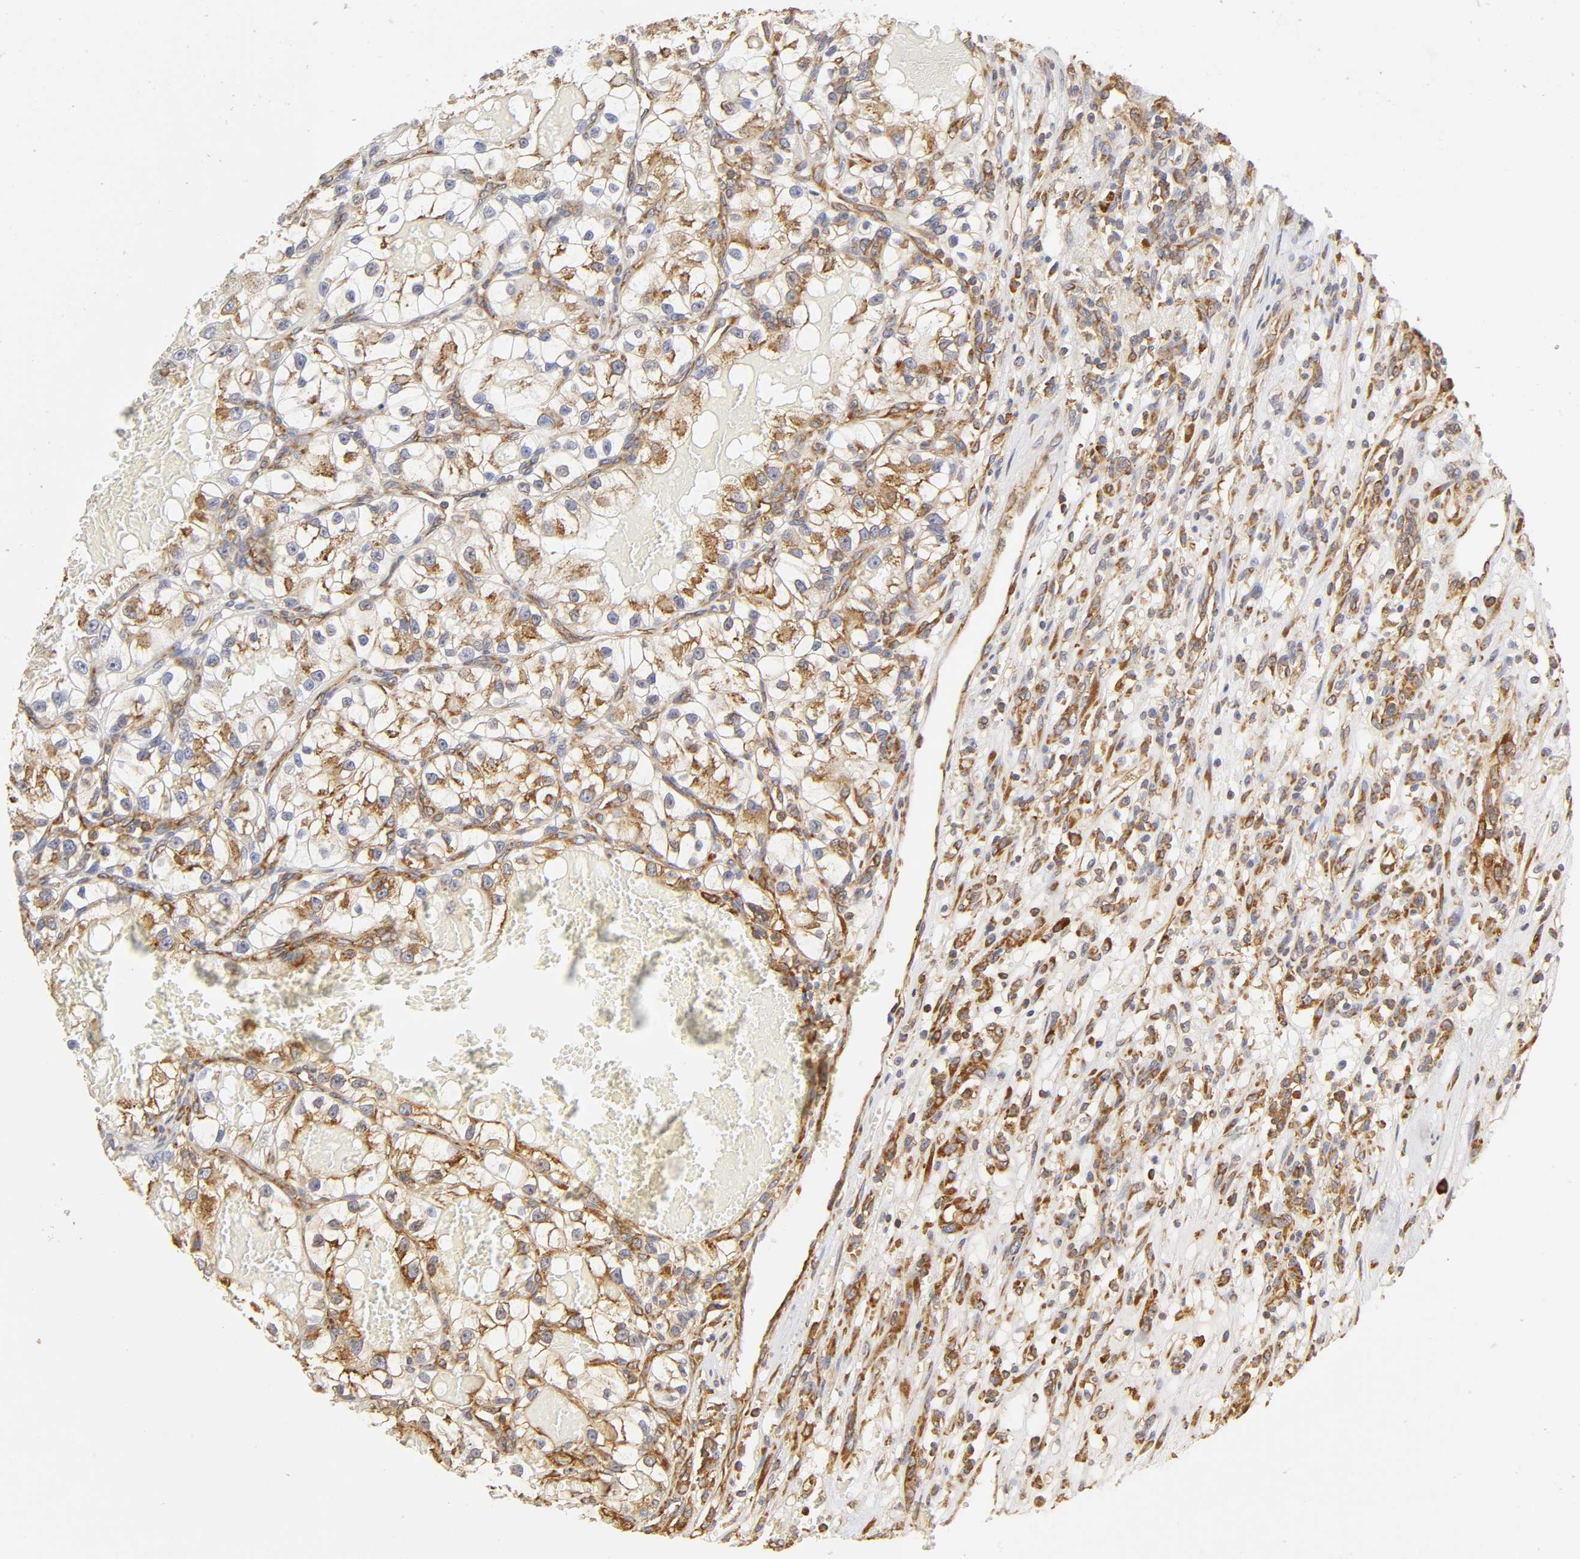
{"staining": {"intensity": "moderate", "quantity": ">75%", "location": "cytoplasmic/membranous"}, "tissue": "renal cancer", "cell_type": "Tumor cells", "image_type": "cancer", "snomed": [{"axis": "morphology", "description": "Adenocarcinoma, NOS"}, {"axis": "topography", "description": "Kidney"}], "caption": "The immunohistochemical stain shows moderate cytoplasmic/membranous staining in tumor cells of adenocarcinoma (renal) tissue.", "gene": "RPL14", "patient": {"sex": "female", "age": 57}}